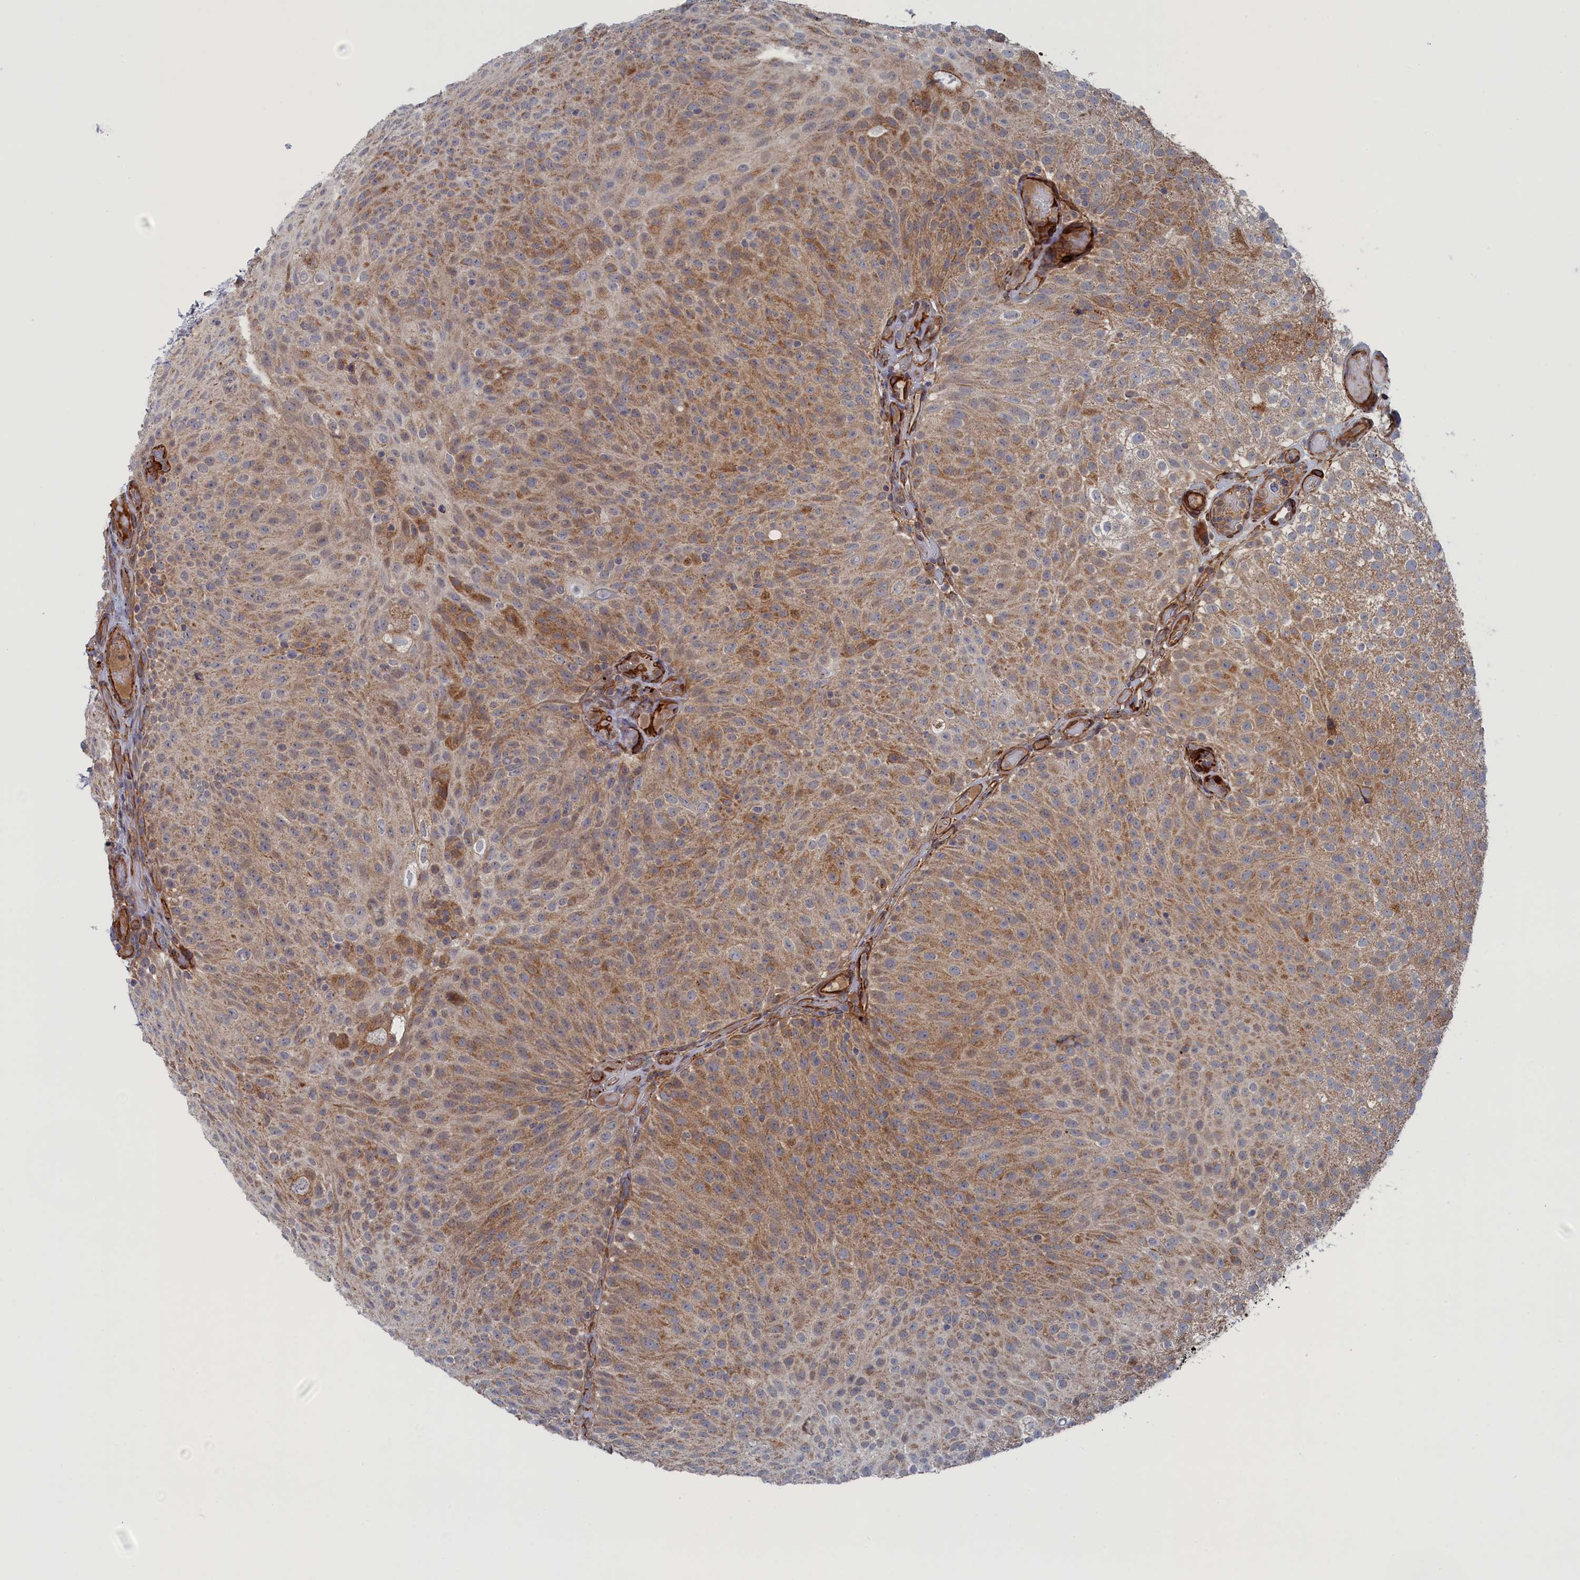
{"staining": {"intensity": "moderate", "quantity": ">75%", "location": "cytoplasmic/membranous"}, "tissue": "urothelial cancer", "cell_type": "Tumor cells", "image_type": "cancer", "snomed": [{"axis": "morphology", "description": "Urothelial carcinoma, Low grade"}, {"axis": "topography", "description": "Urinary bladder"}], "caption": "Protein staining displays moderate cytoplasmic/membranous staining in about >75% of tumor cells in low-grade urothelial carcinoma. The protein of interest is shown in brown color, while the nuclei are stained blue.", "gene": "FILIP1L", "patient": {"sex": "male", "age": 78}}